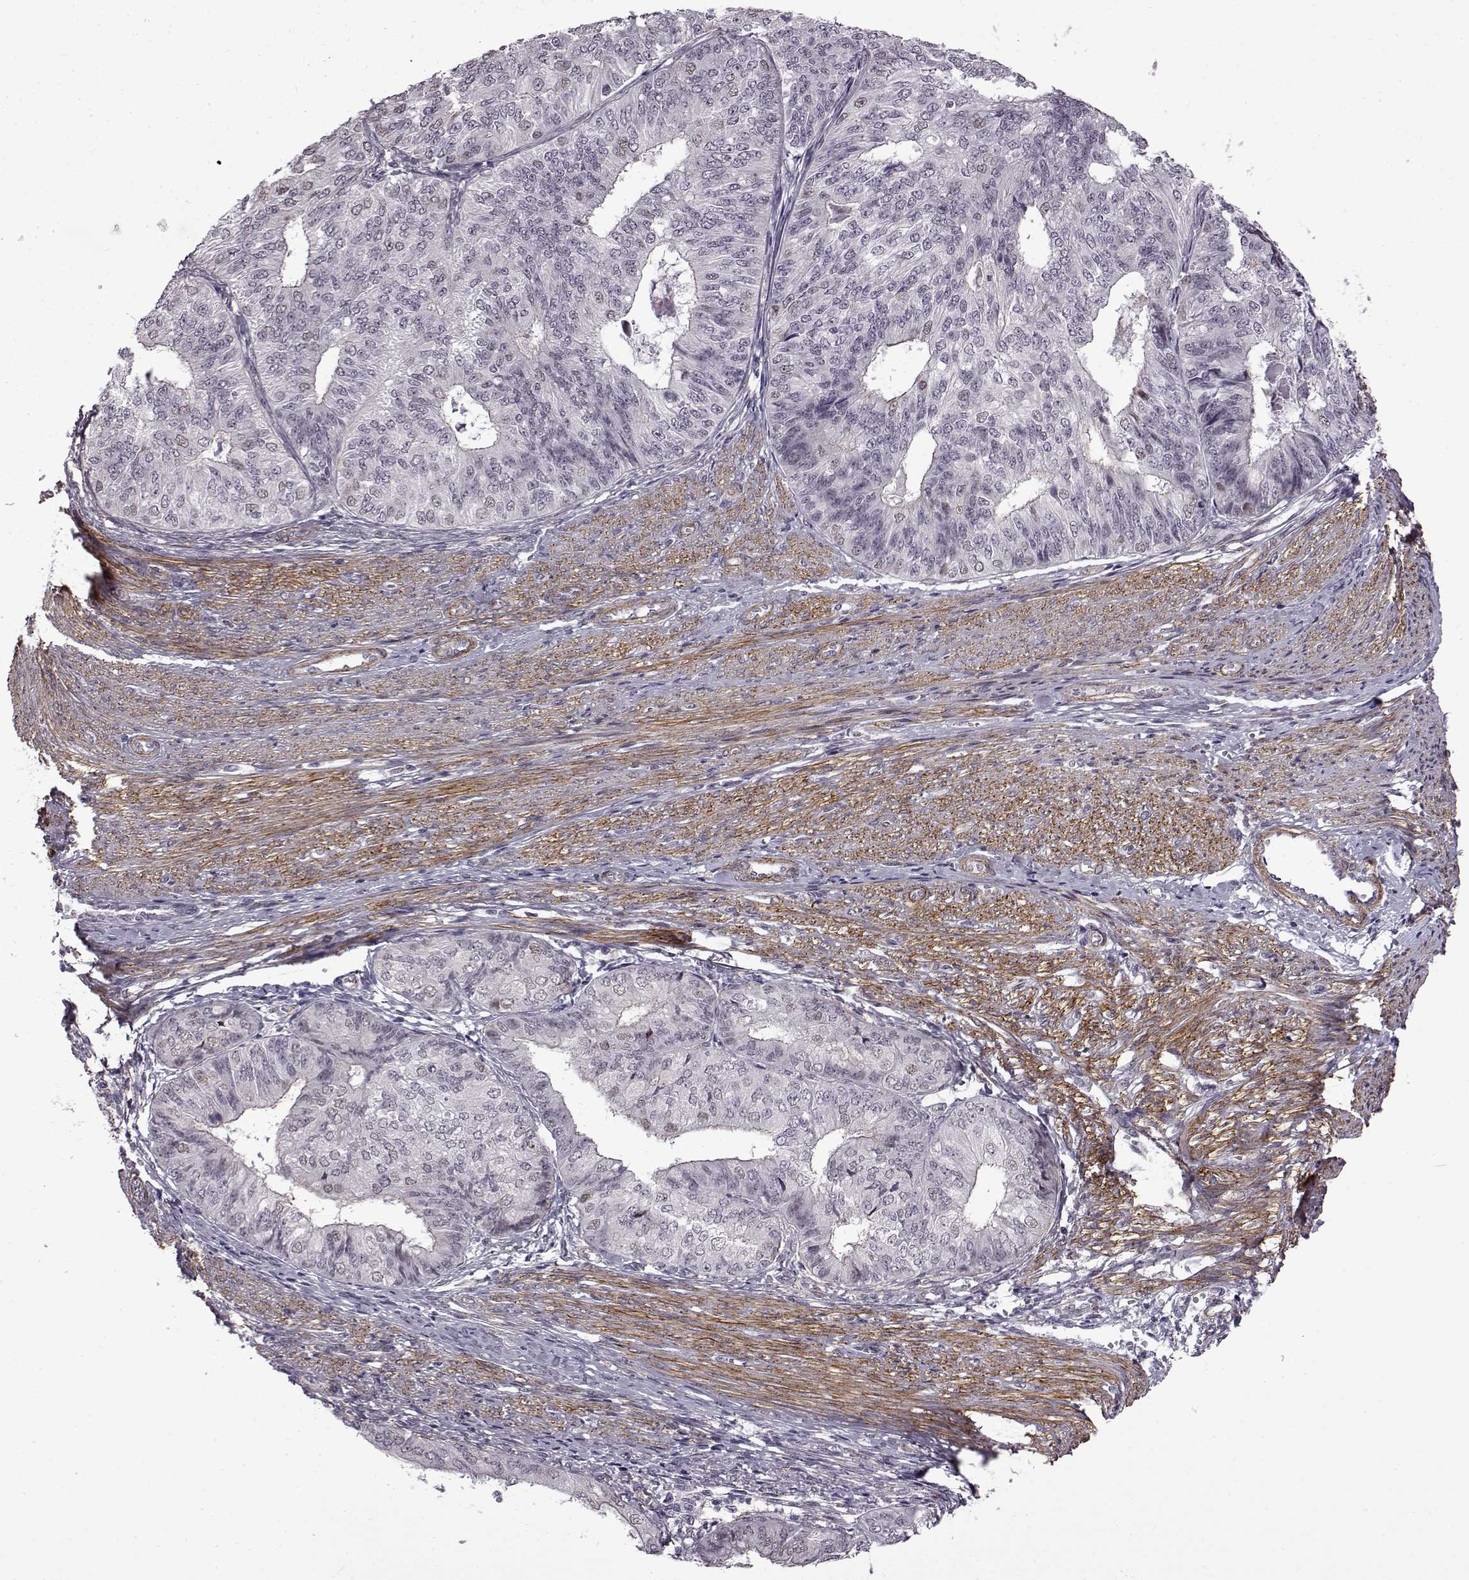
{"staining": {"intensity": "negative", "quantity": "none", "location": "none"}, "tissue": "endometrial cancer", "cell_type": "Tumor cells", "image_type": "cancer", "snomed": [{"axis": "morphology", "description": "Adenocarcinoma, NOS"}, {"axis": "topography", "description": "Endometrium"}], "caption": "DAB immunohistochemical staining of endometrial adenocarcinoma displays no significant positivity in tumor cells. (DAB immunohistochemistry with hematoxylin counter stain).", "gene": "SYNPO2", "patient": {"sex": "female", "age": 58}}